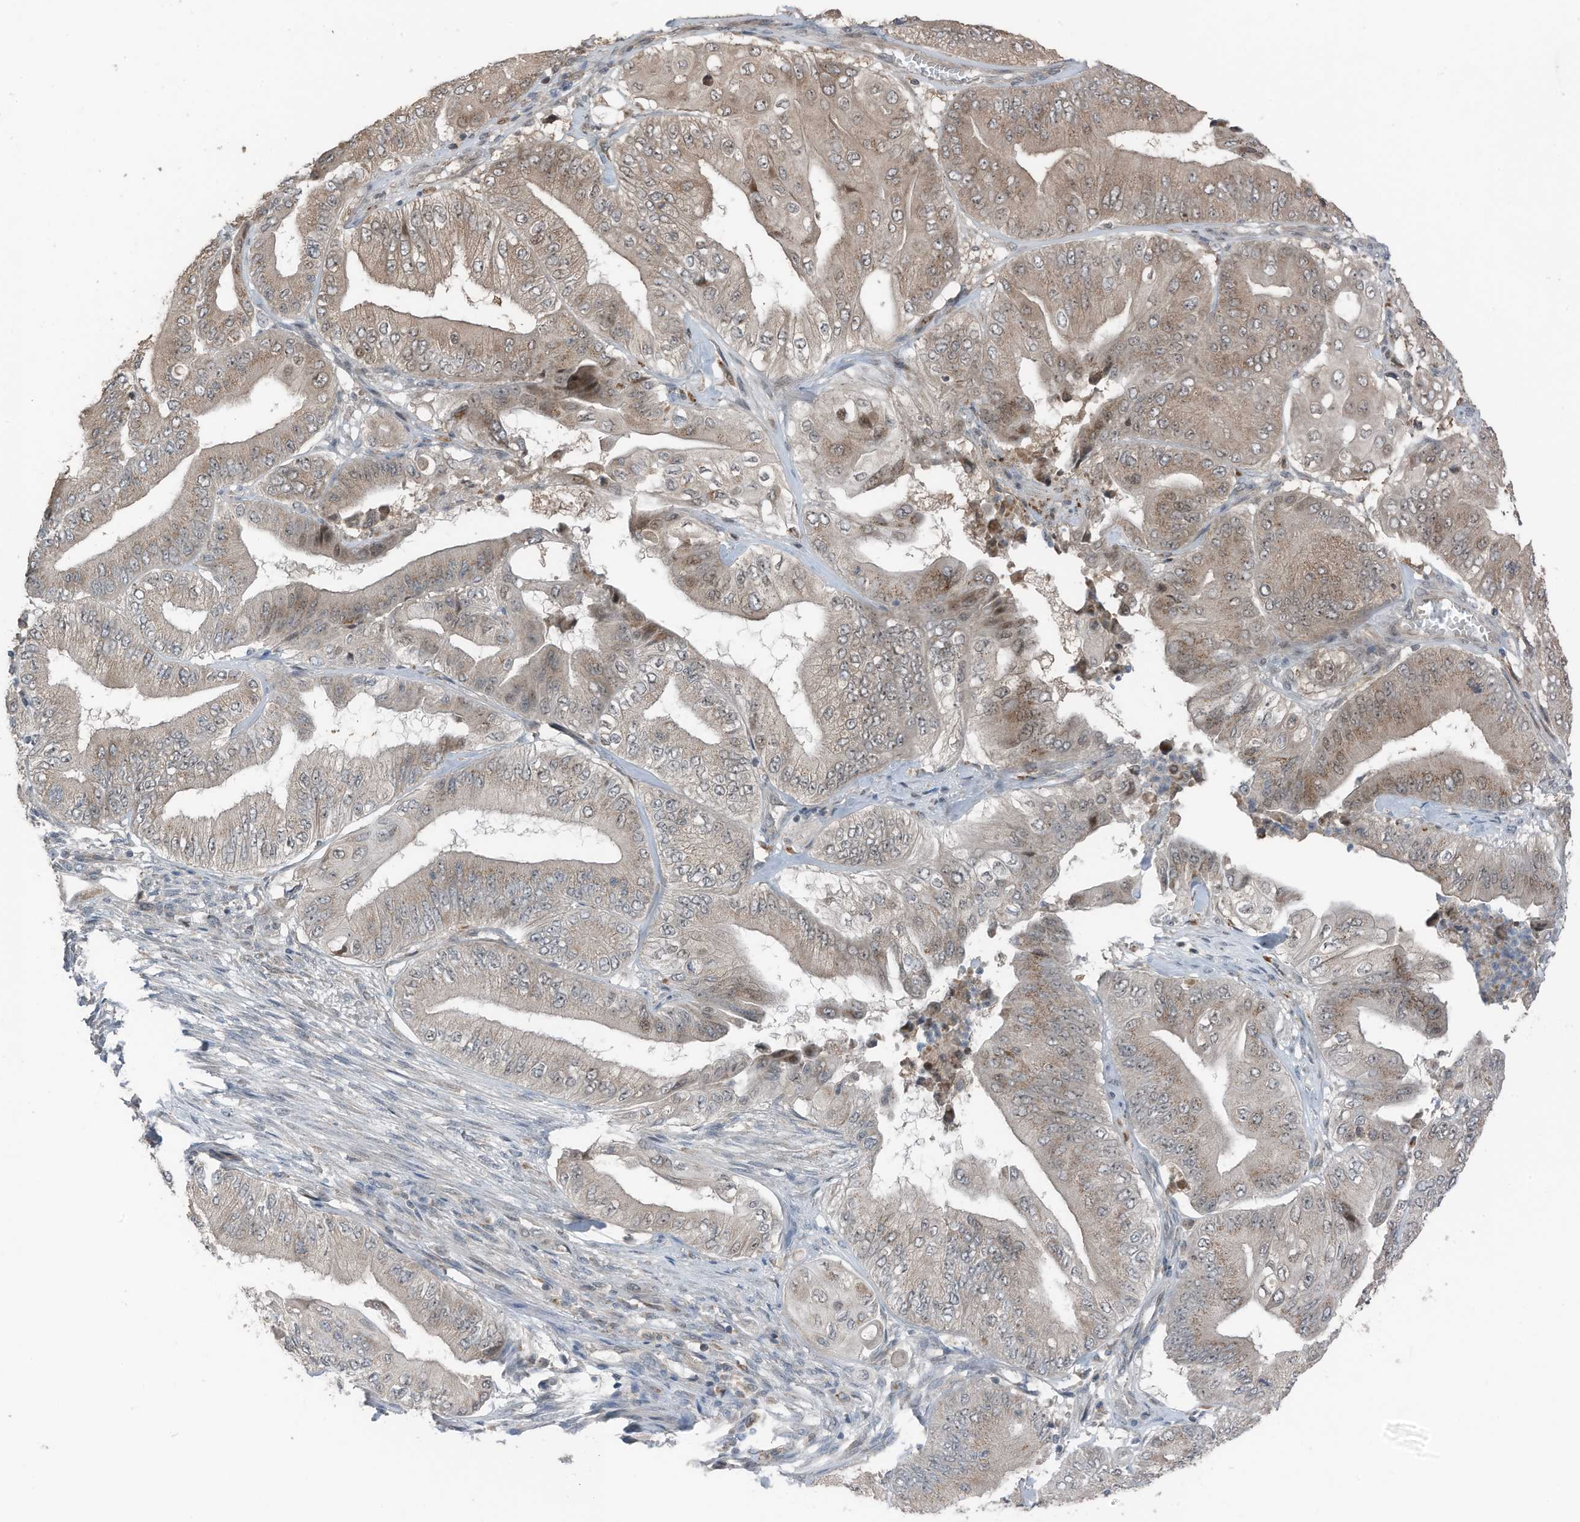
{"staining": {"intensity": "moderate", "quantity": "<25%", "location": "cytoplasmic/membranous"}, "tissue": "pancreatic cancer", "cell_type": "Tumor cells", "image_type": "cancer", "snomed": [{"axis": "morphology", "description": "Adenocarcinoma, NOS"}, {"axis": "topography", "description": "Pancreas"}], "caption": "The immunohistochemical stain highlights moderate cytoplasmic/membranous expression in tumor cells of pancreatic cancer (adenocarcinoma) tissue. (IHC, brightfield microscopy, high magnification).", "gene": "TXNDC9", "patient": {"sex": "female", "age": 77}}